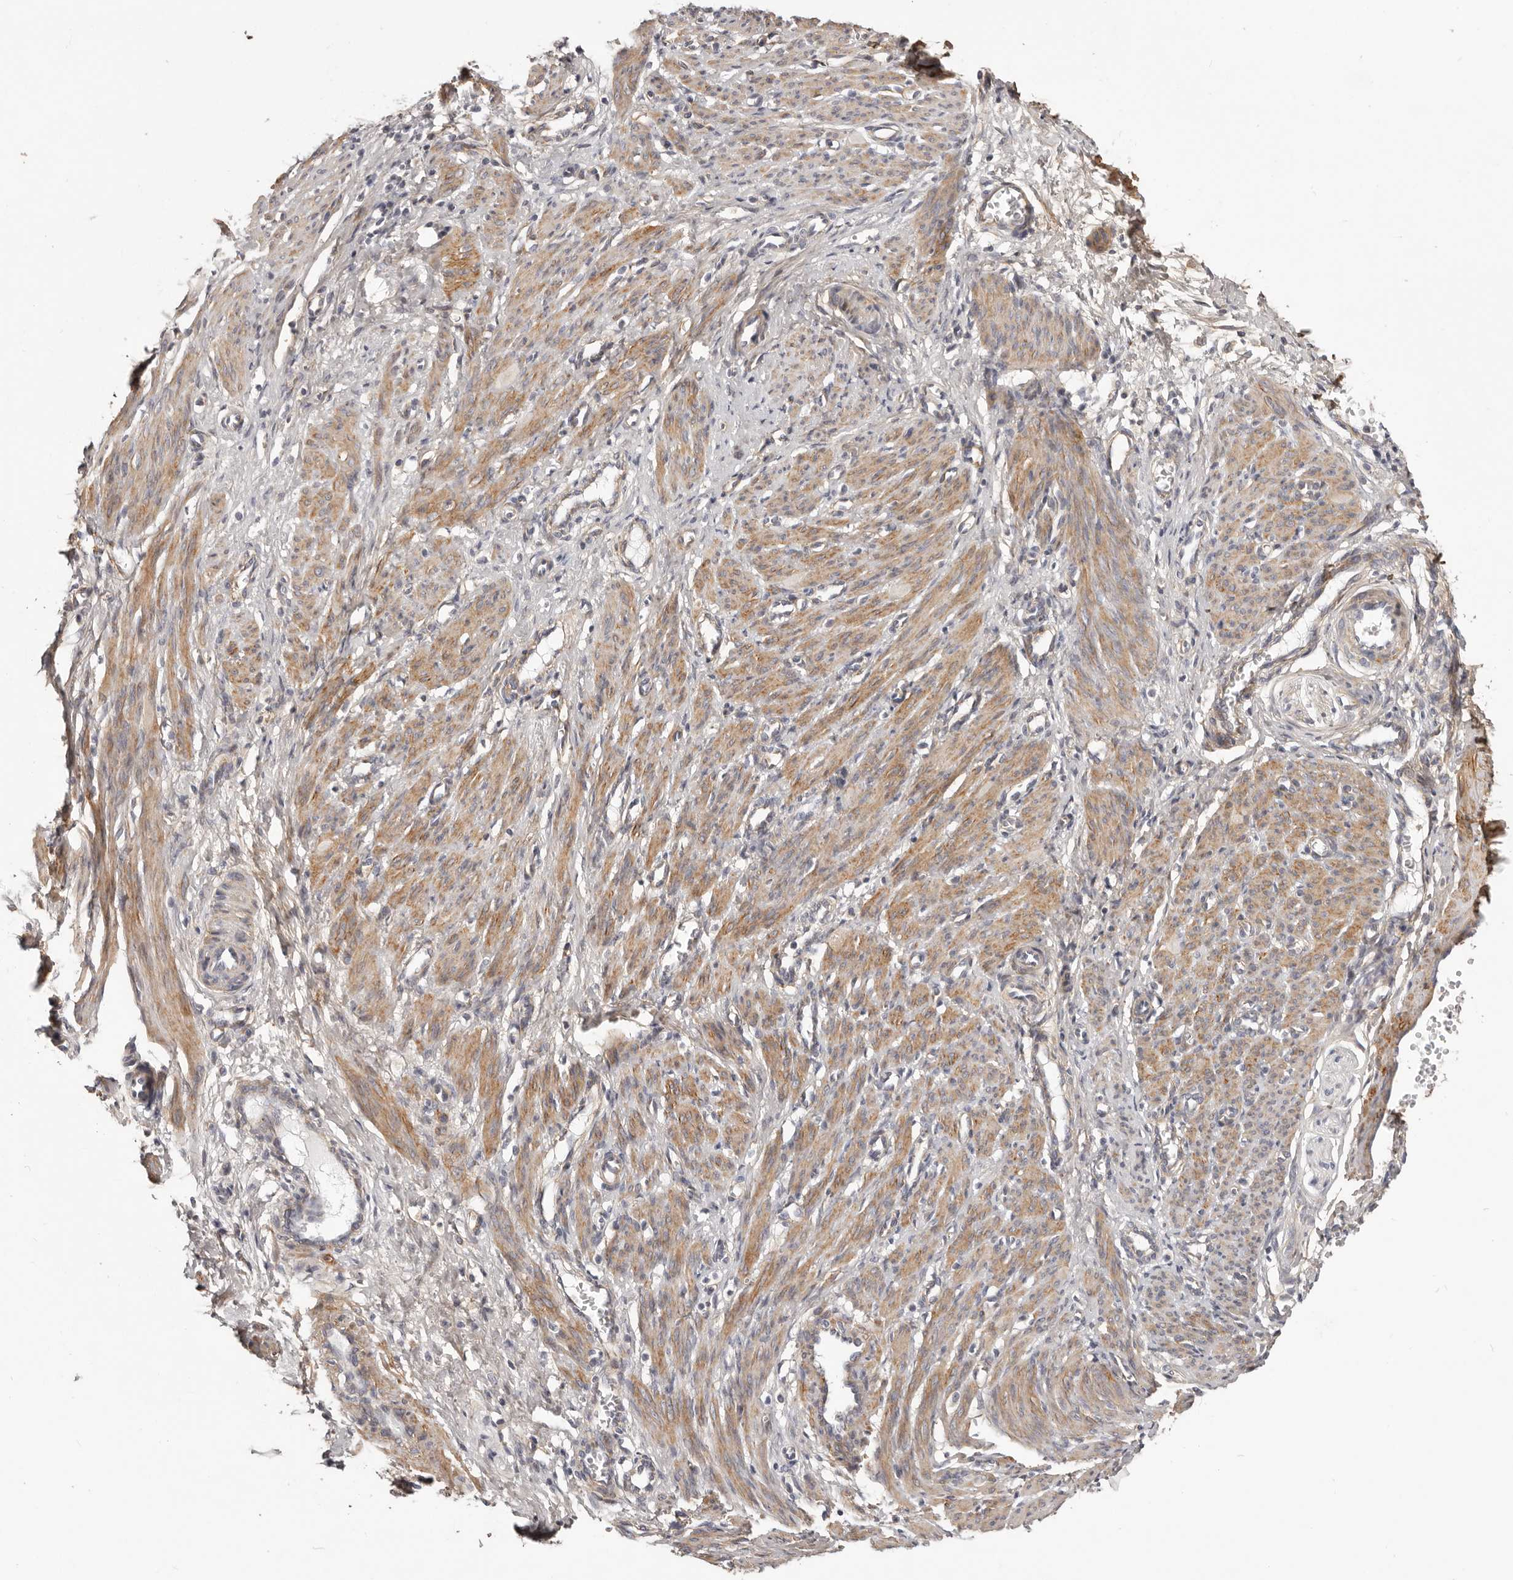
{"staining": {"intensity": "moderate", "quantity": ">75%", "location": "cytoplasmic/membranous"}, "tissue": "smooth muscle", "cell_type": "Smooth muscle cells", "image_type": "normal", "snomed": [{"axis": "morphology", "description": "Normal tissue, NOS"}, {"axis": "topography", "description": "Endometrium"}], "caption": "A medium amount of moderate cytoplasmic/membranous staining is identified in approximately >75% of smooth muscle cells in unremarkable smooth muscle.", "gene": "MRPS10", "patient": {"sex": "female", "age": 33}}